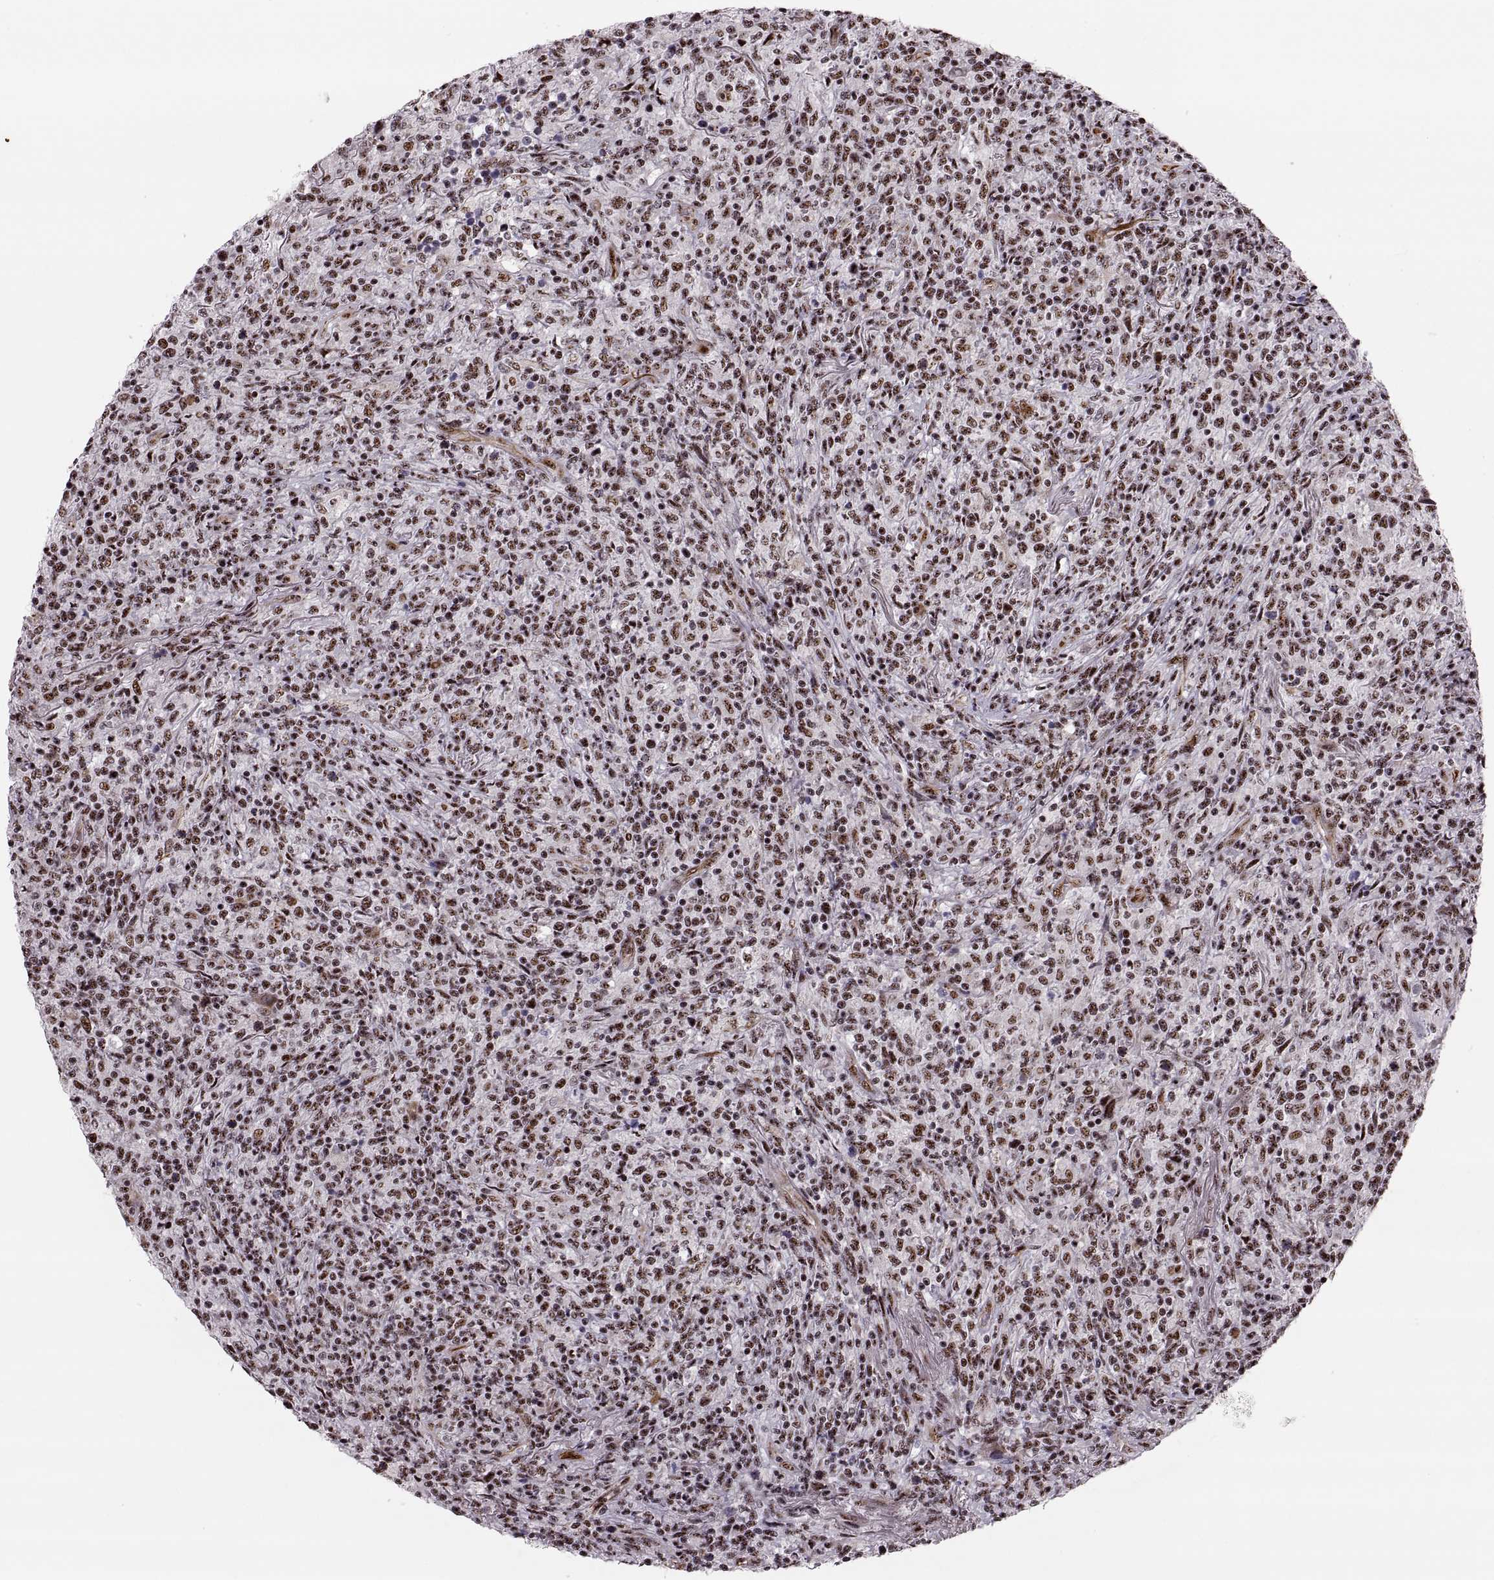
{"staining": {"intensity": "moderate", "quantity": ">75%", "location": "nuclear"}, "tissue": "lymphoma", "cell_type": "Tumor cells", "image_type": "cancer", "snomed": [{"axis": "morphology", "description": "Malignant lymphoma, non-Hodgkin's type, High grade"}, {"axis": "topography", "description": "Lung"}], "caption": "Immunohistochemical staining of human lymphoma shows medium levels of moderate nuclear protein staining in approximately >75% of tumor cells.", "gene": "ZCCHC17", "patient": {"sex": "male", "age": 79}}